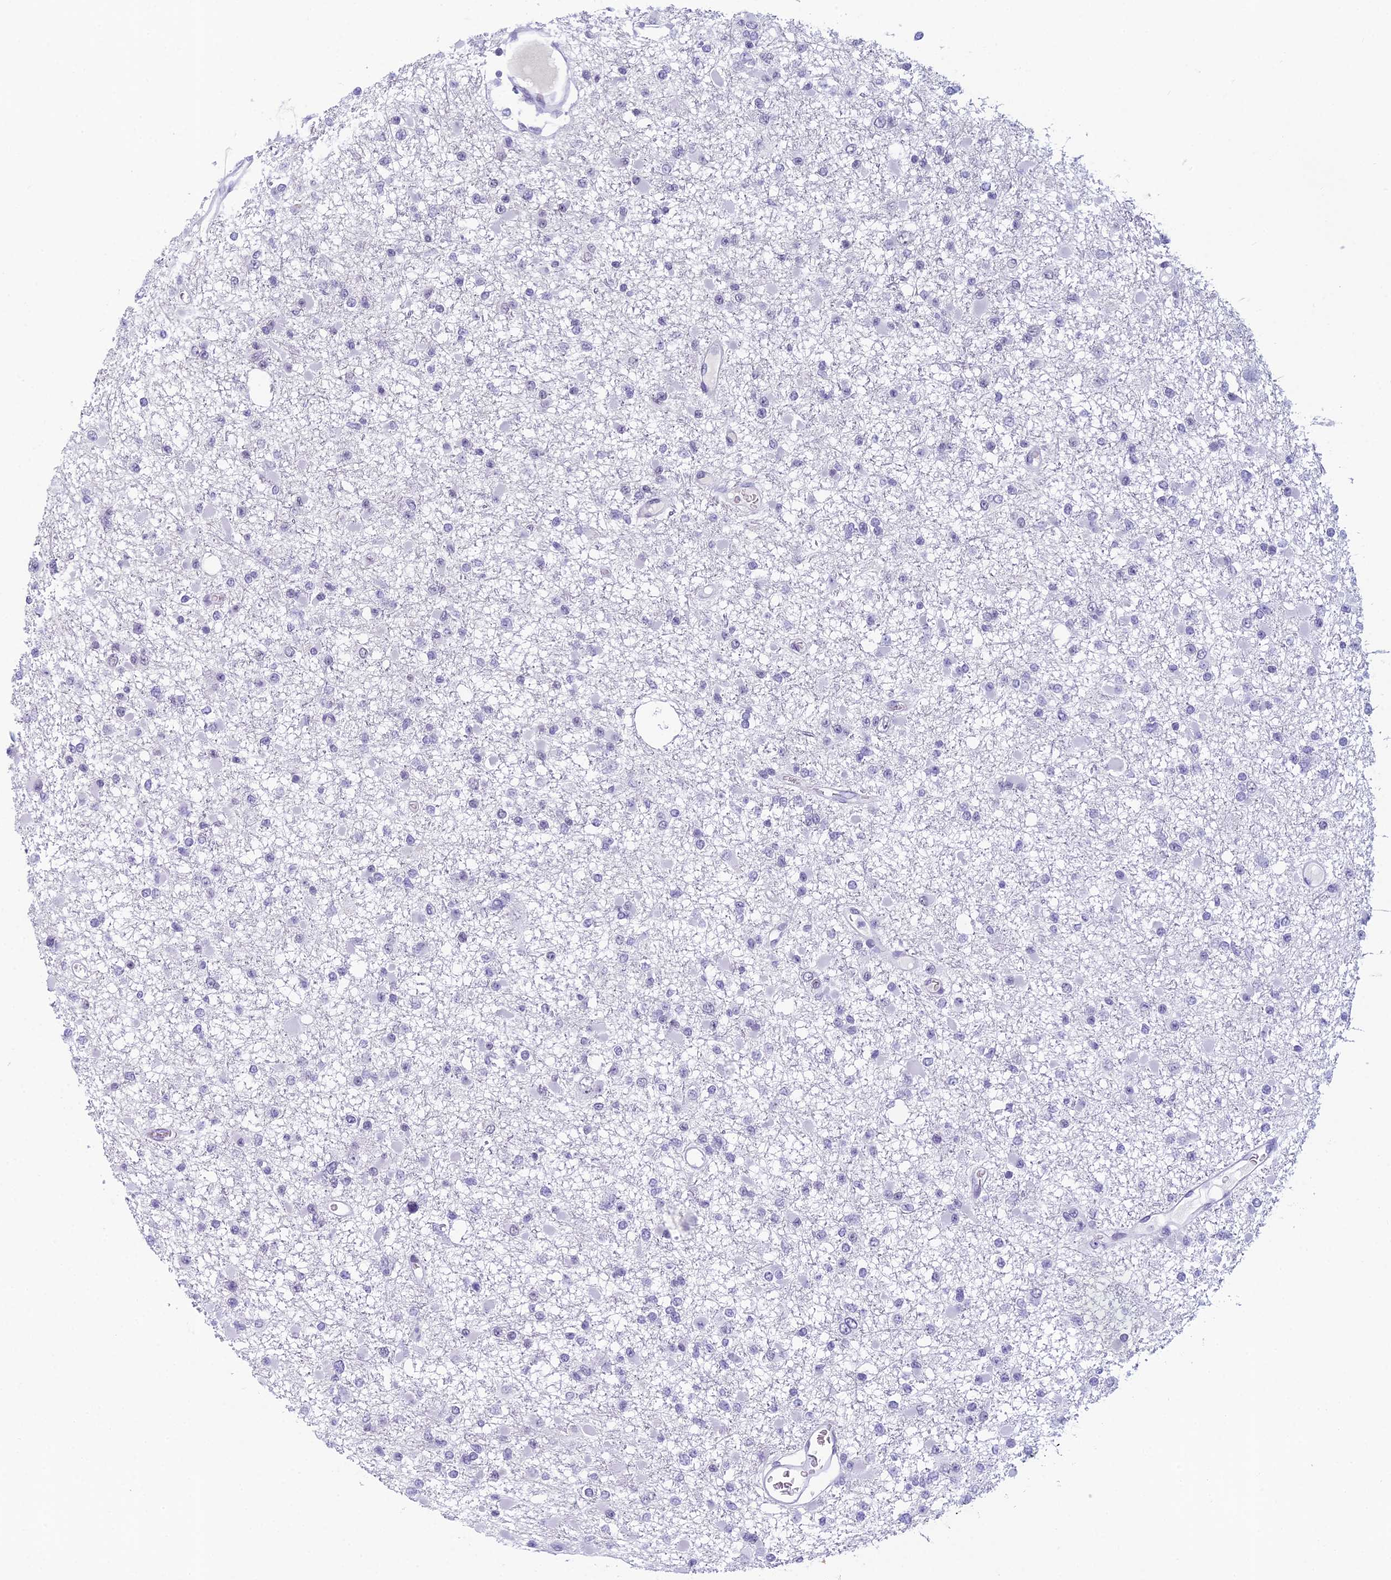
{"staining": {"intensity": "negative", "quantity": "none", "location": "none"}, "tissue": "glioma", "cell_type": "Tumor cells", "image_type": "cancer", "snomed": [{"axis": "morphology", "description": "Glioma, malignant, Low grade"}, {"axis": "topography", "description": "Brain"}], "caption": "Malignant glioma (low-grade) was stained to show a protein in brown. There is no significant staining in tumor cells.", "gene": "RGS17", "patient": {"sex": "female", "age": 22}}